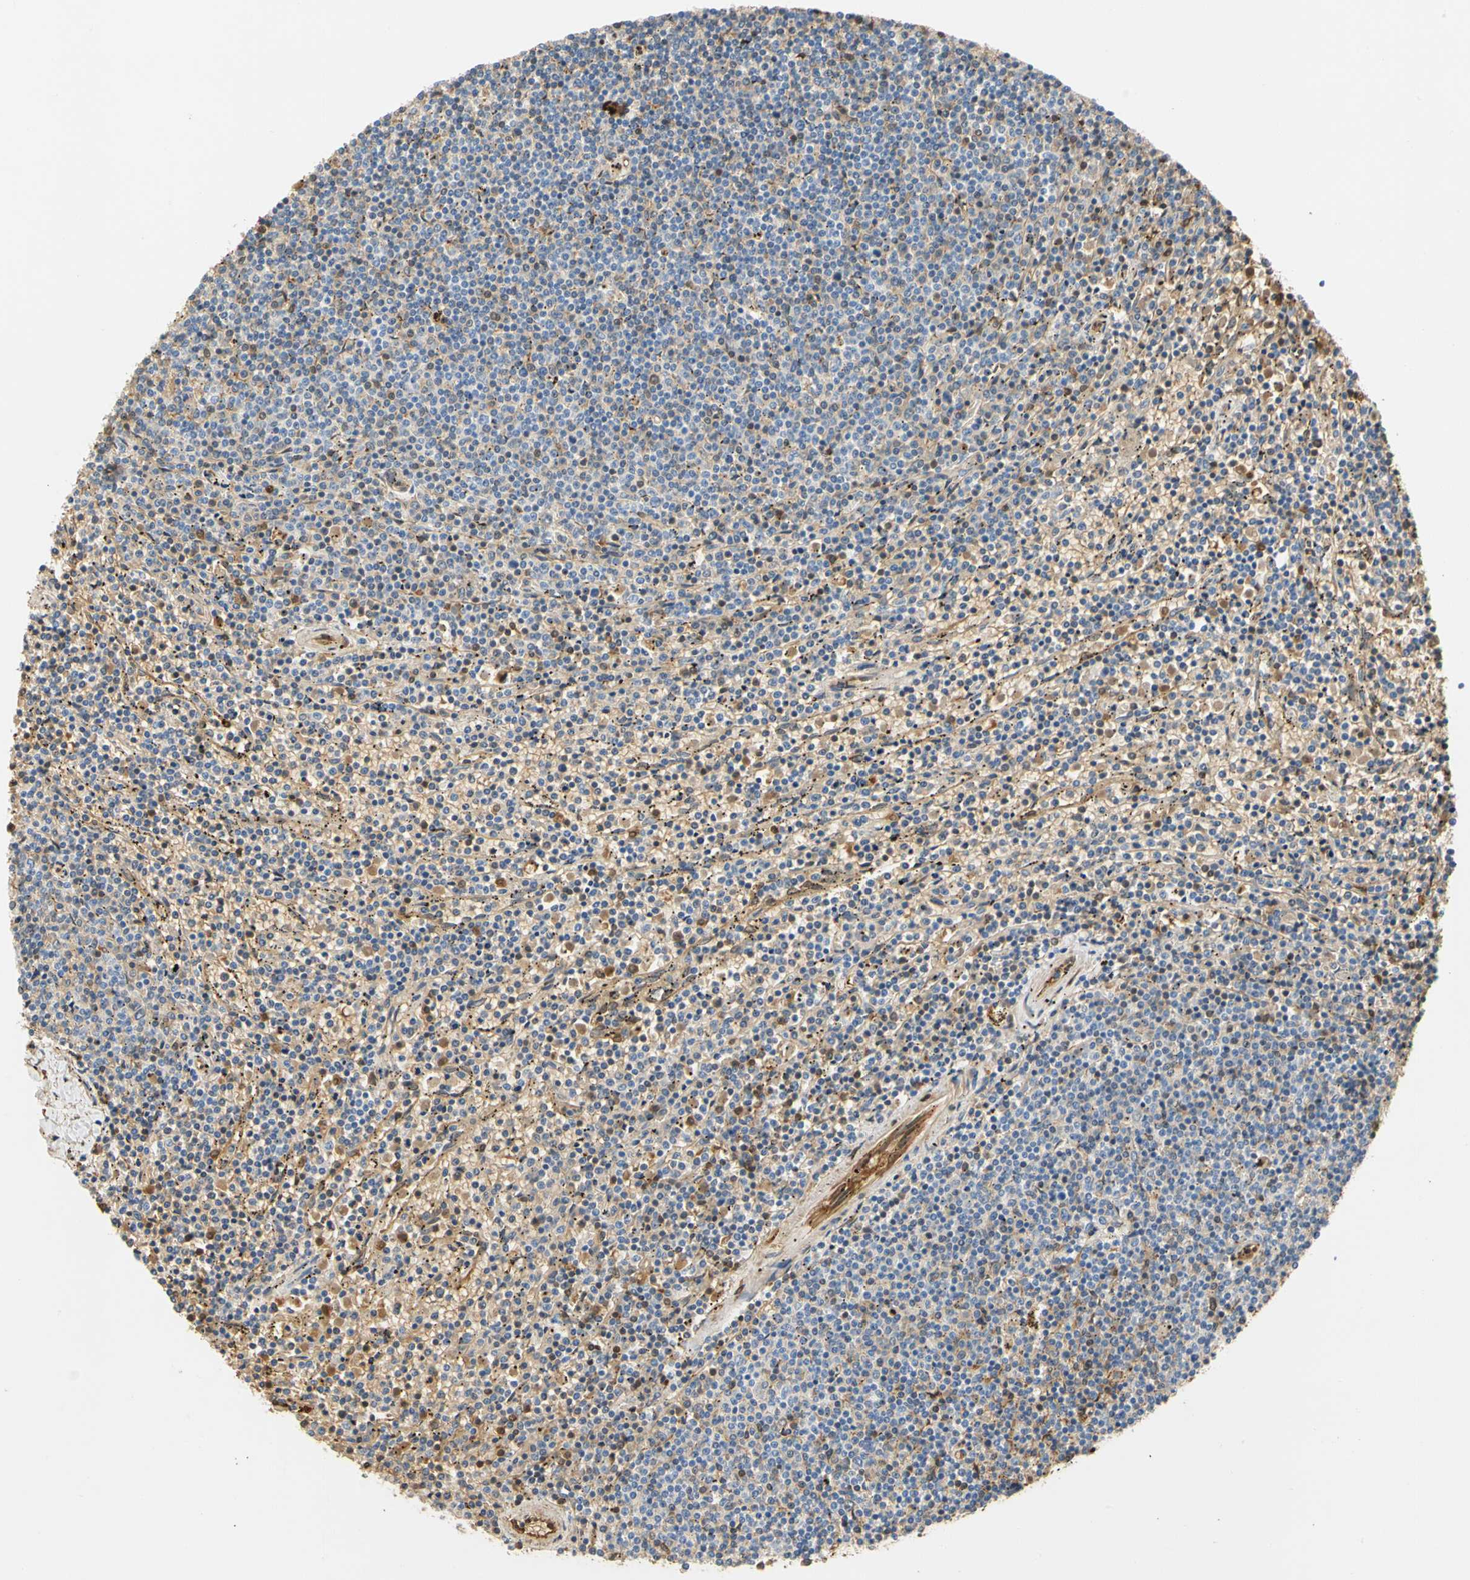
{"staining": {"intensity": "negative", "quantity": "none", "location": "none"}, "tissue": "lymphoma", "cell_type": "Tumor cells", "image_type": "cancer", "snomed": [{"axis": "morphology", "description": "Malignant lymphoma, non-Hodgkin's type, Low grade"}, {"axis": "topography", "description": "Spleen"}], "caption": "This is a image of IHC staining of lymphoma, which shows no staining in tumor cells.", "gene": "S100A6", "patient": {"sex": "female", "age": 50}}